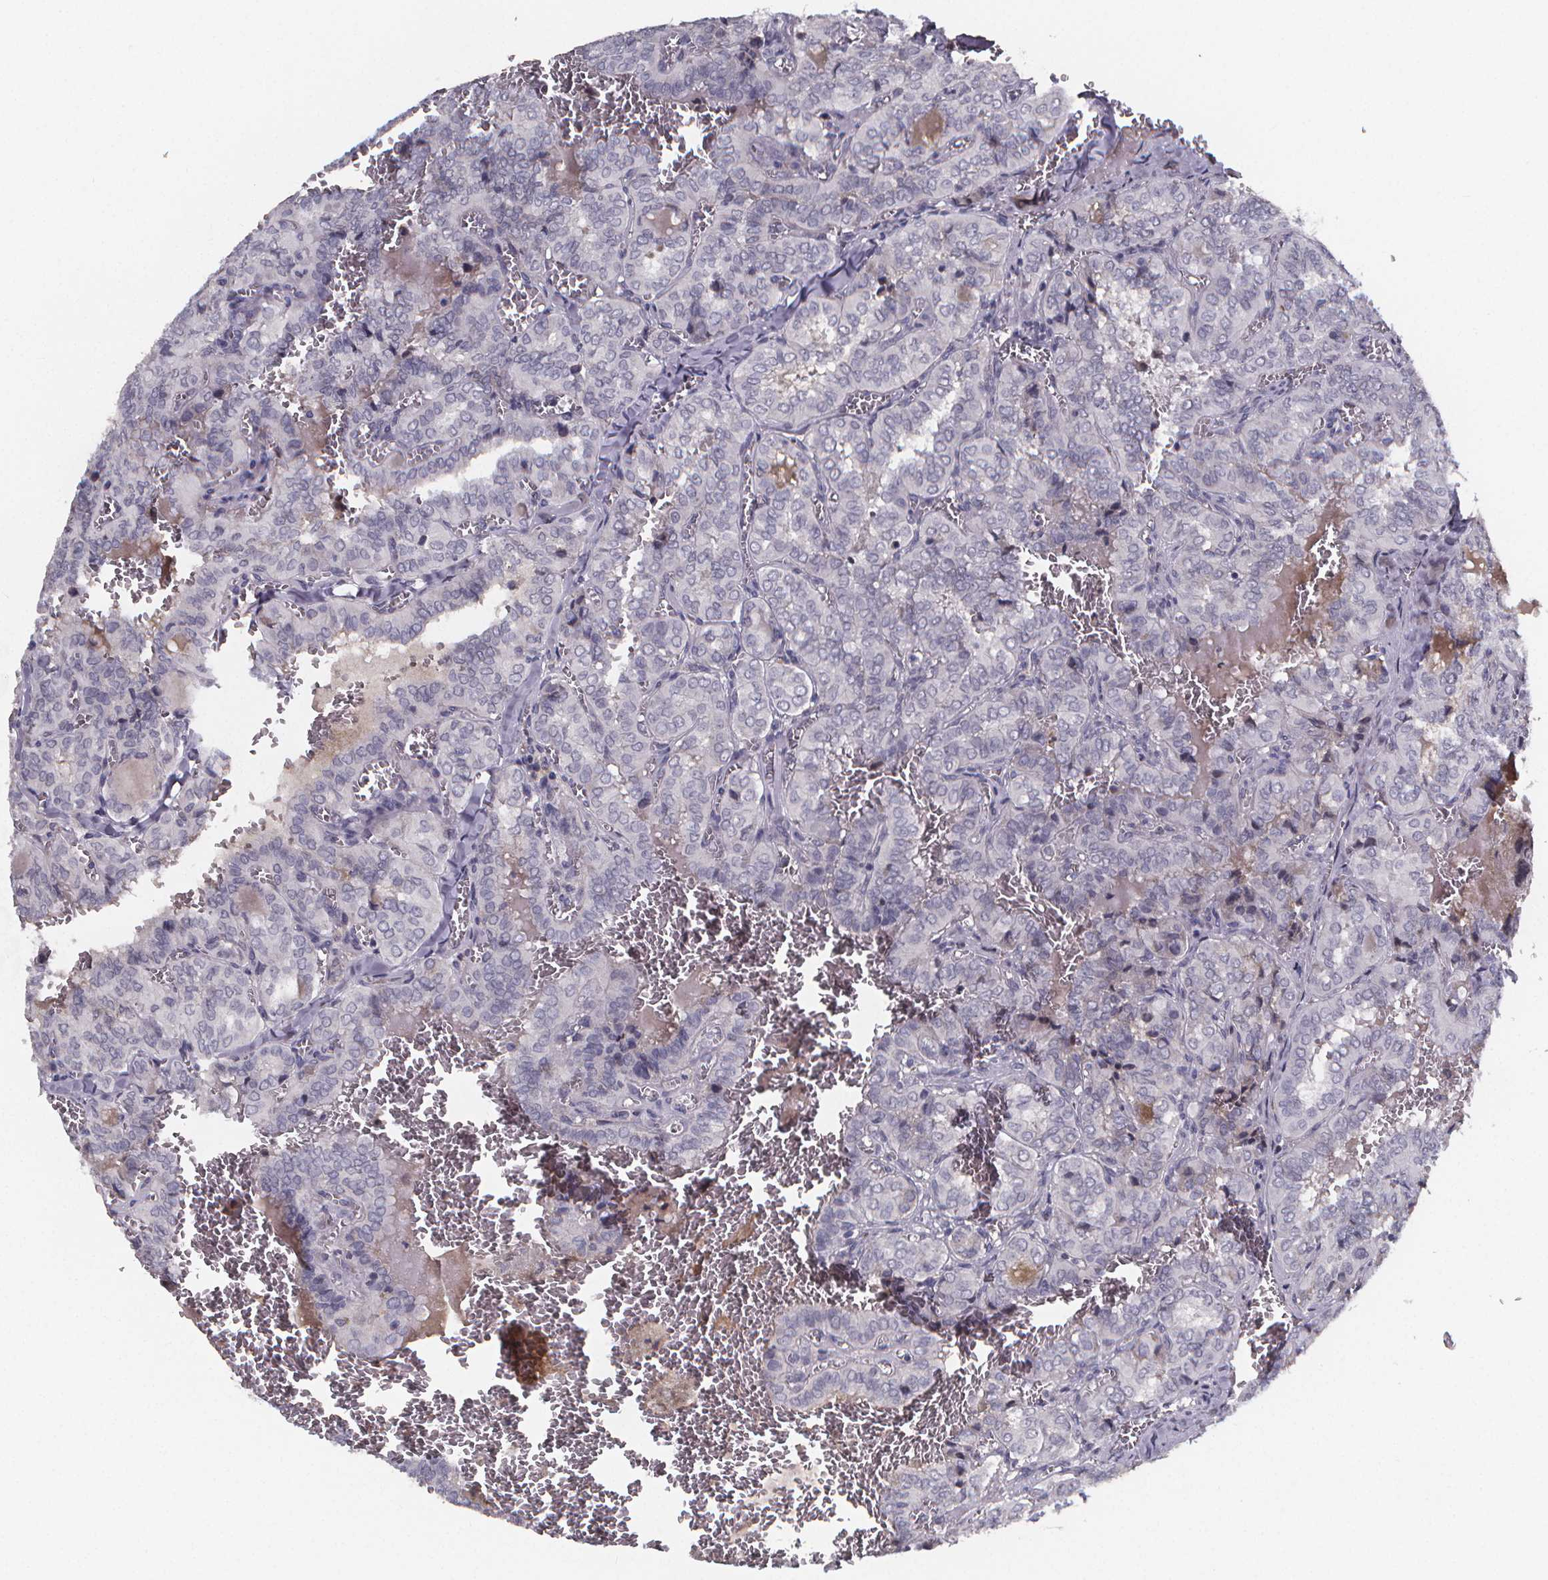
{"staining": {"intensity": "negative", "quantity": "none", "location": "none"}, "tissue": "thyroid cancer", "cell_type": "Tumor cells", "image_type": "cancer", "snomed": [{"axis": "morphology", "description": "Papillary adenocarcinoma, NOS"}, {"axis": "topography", "description": "Thyroid gland"}], "caption": "Tumor cells show no significant protein positivity in papillary adenocarcinoma (thyroid).", "gene": "AGT", "patient": {"sex": "female", "age": 41}}